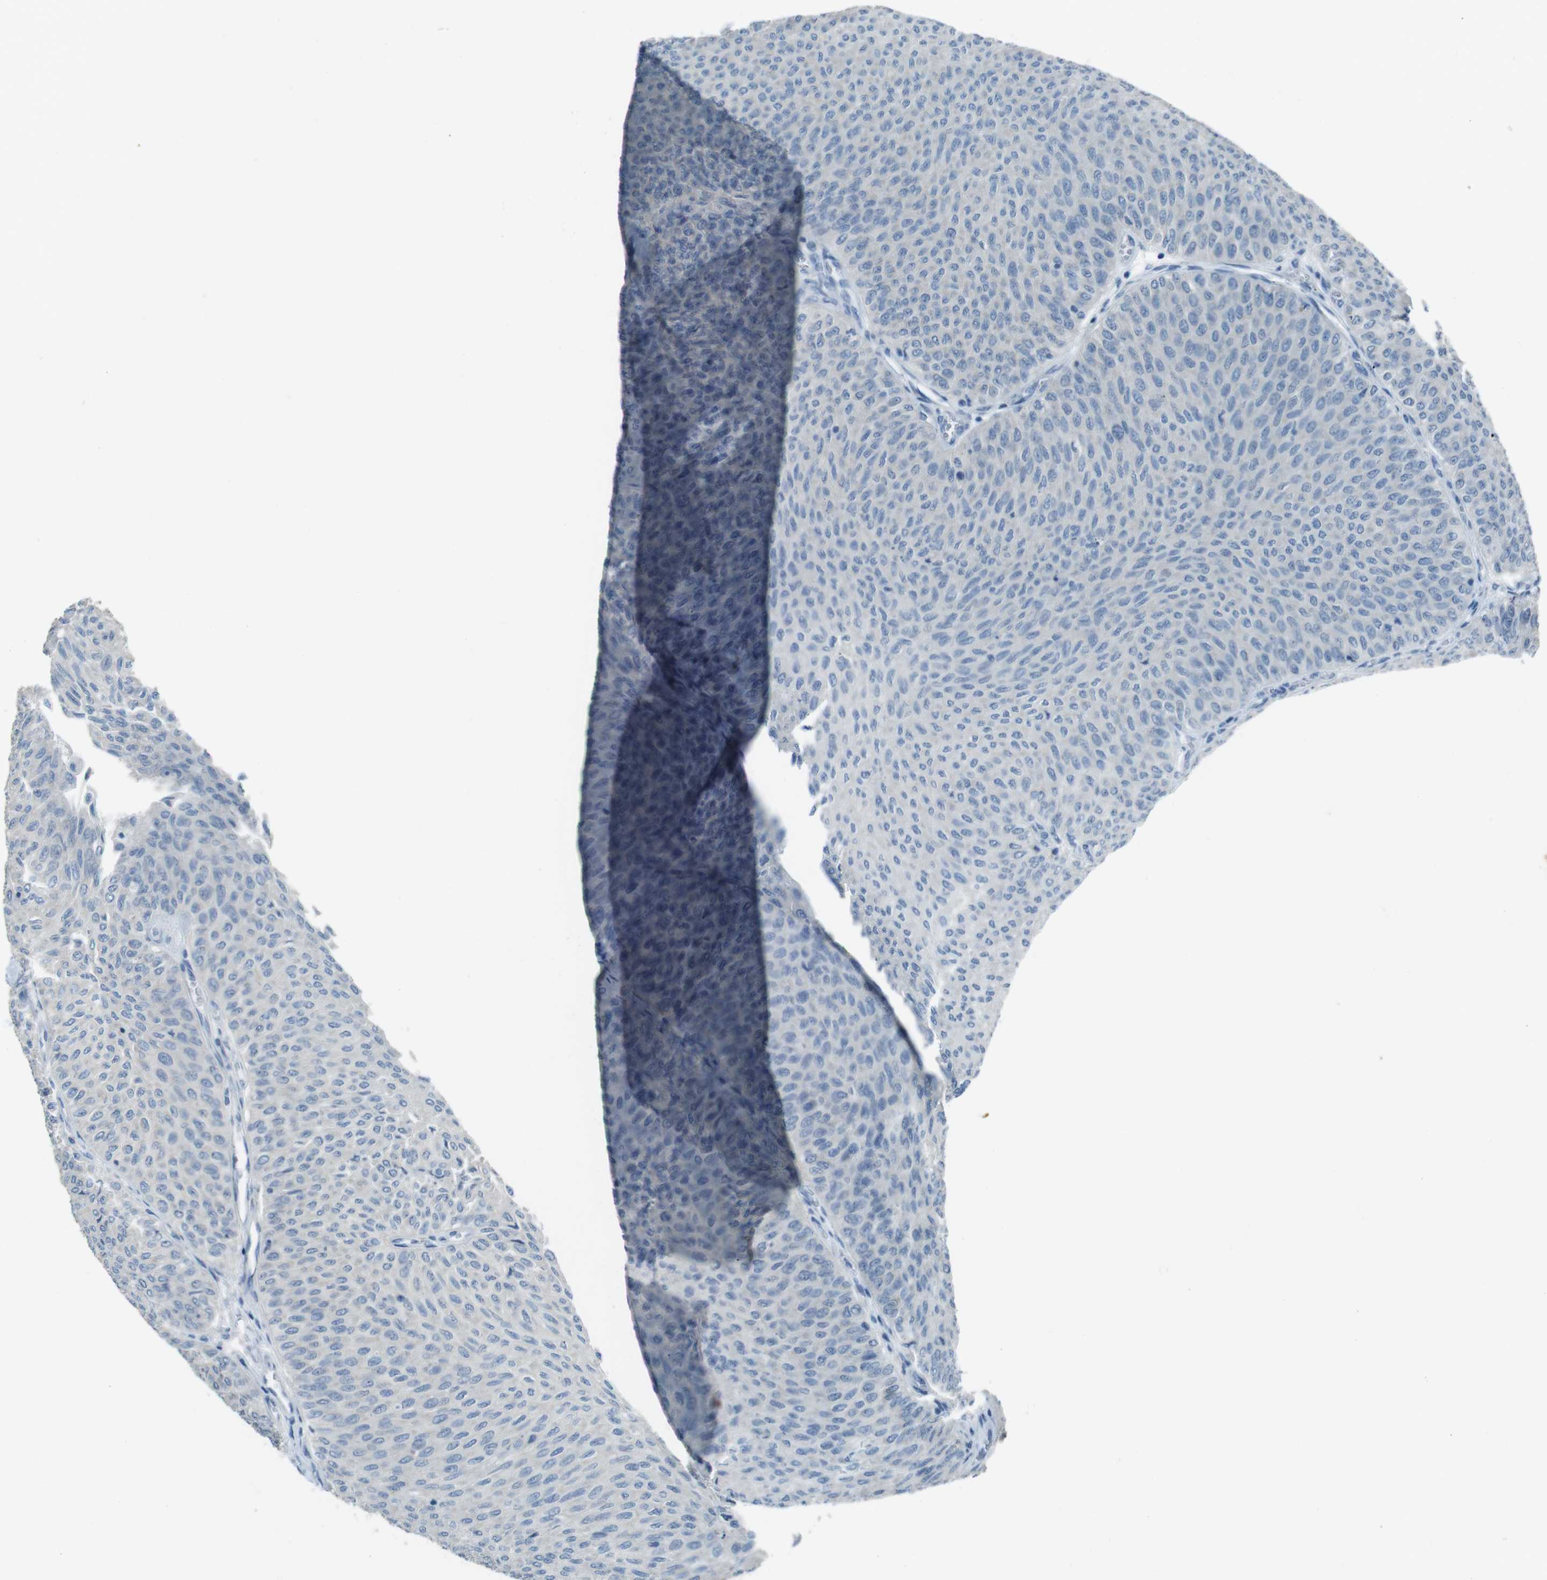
{"staining": {"intensity": "negative", "quantity": "none", "location": "none"}, "tissue": "urothelial cancer", "cell_type": "Tumor cells", "image_type": "cancer", "snomed": [{"axis": "morphology", "description": "Urothelial carcinoma, Low grade"}, {"axis": "topography", "description": "Urinary bladder"}], "caption": "Urothelial carcinoma (low-grade) was stained to show a protein in brown. There is no significant staining in tumor cells. Nuclei are stained in blue.", "gene": "ENTPD7", "patient": {"sex": "male", "age": 78}}